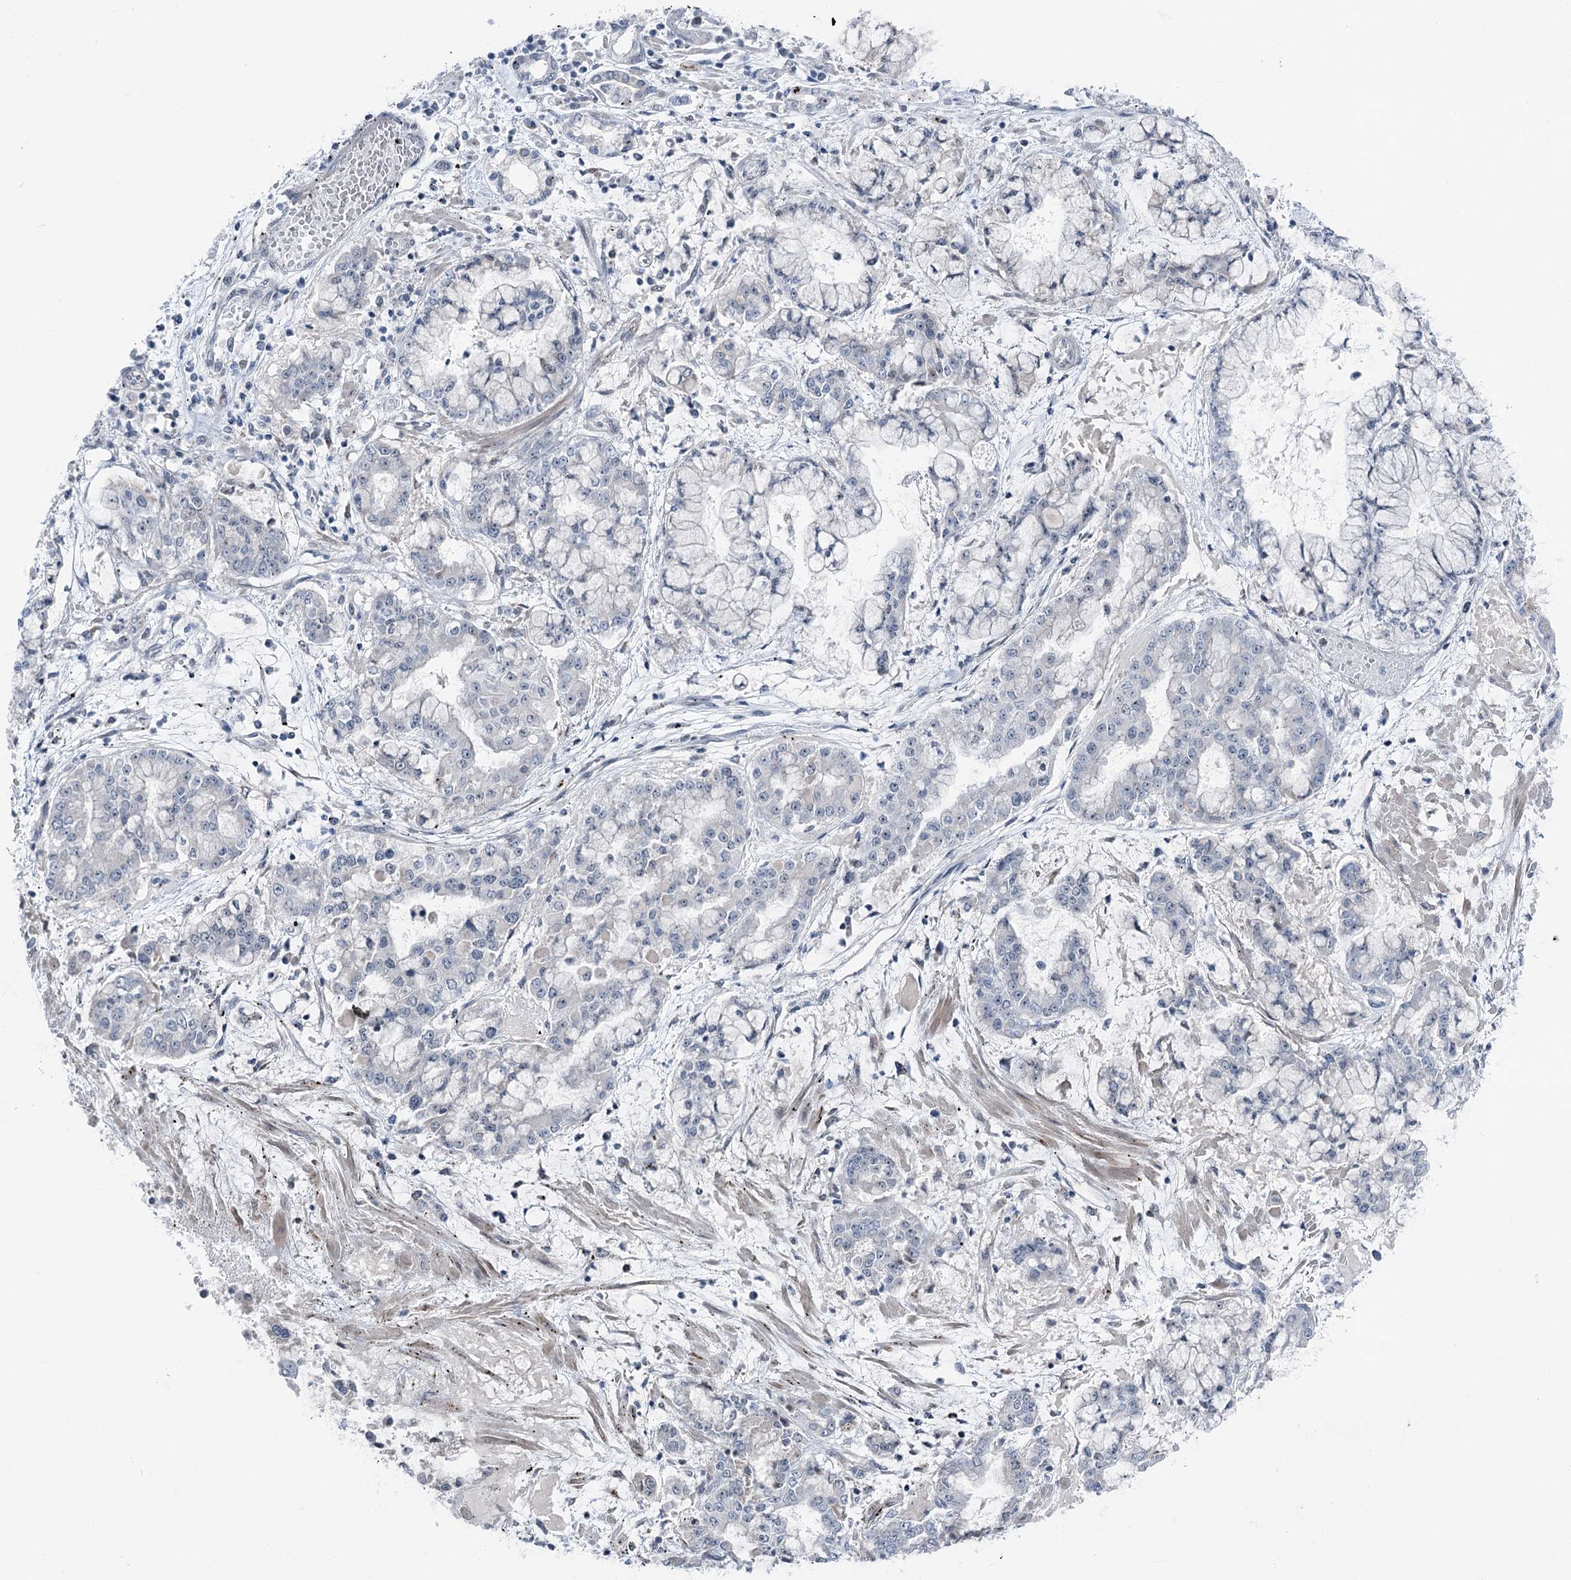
{"staining": {"intensity": "negative", "quantity": "none", "location": "none"}, "tissue": "stomach cancer", "cell_type": "Tumor cells", "image_type": "cancer", "snomed": [{"axis": "morphology", "description": "Normal tissue, NOS"}, {"axis": "morphology", "description": "Adenocarcinoma, NOS"}, {"axis": "topography", "description": "Stomach, upper"}, {"axis": "topography", "description": "Stomach"}], "caption": "A photomicrograph of human stomach adenocarcinoma is negative for staining in tumor cells.", "gene": "STEEP1", "patient": {"sex": "male", "age": 76}}